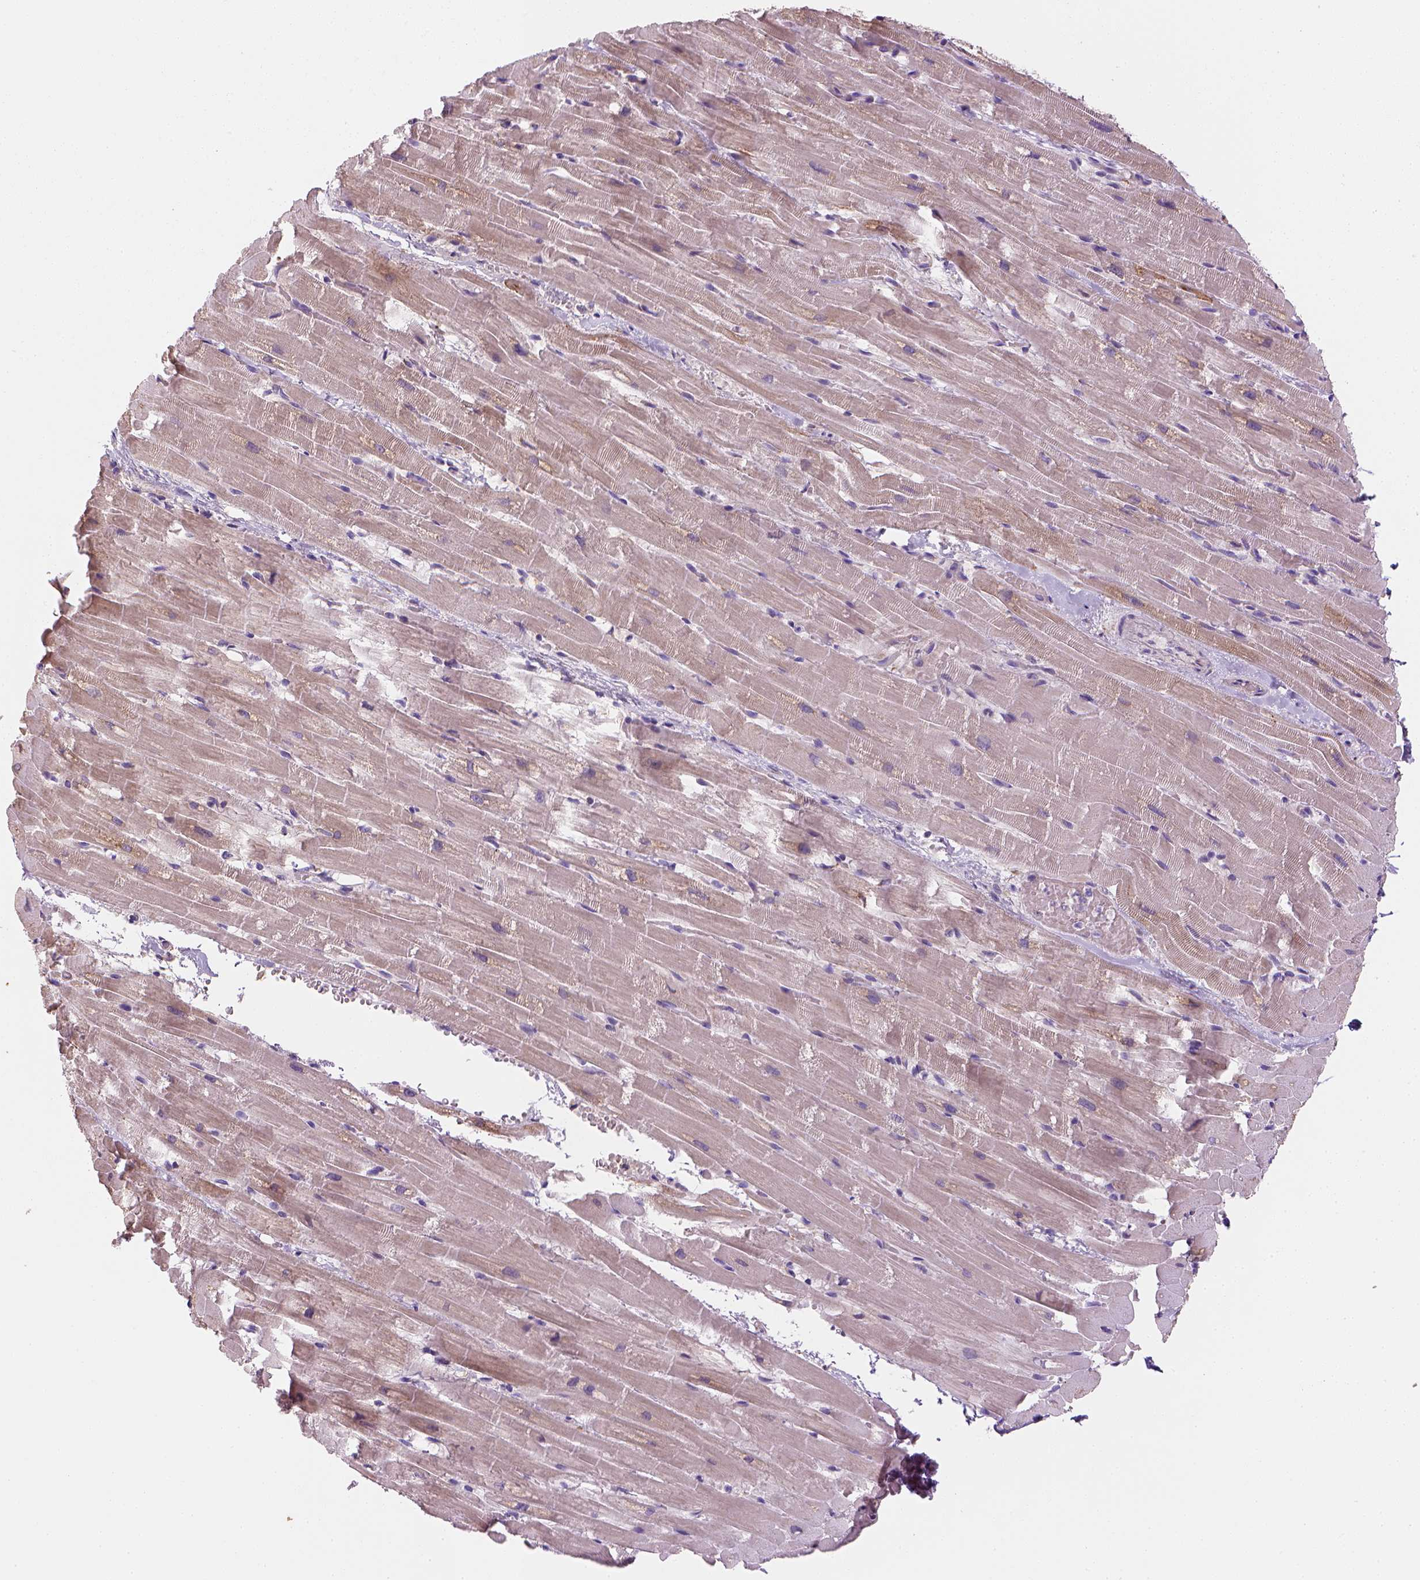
{"staining": {"intensity": "weak", "quantity": "25%-75%", "location": "cytoplasmic/membranous"}, "tissue": "heart muscle", "cell_type": "Cardiomyocytes", "image_type": "normal", "snomed": [{"axis": "morphology", "description": "Normal tissue, NOS"}, {"axis": "topography", "description": "Heart"}], "caption": "Immunohistochemistry (DAB (3,3'-diaminobenzidine)) staining of benign heart muscle reveals weak cytoplasmic/membranous protein positivity in approximately 25%-75% of cardiomyocytes.", "gene": "CES2", "patient": {"sex": "male", "age": 37}}